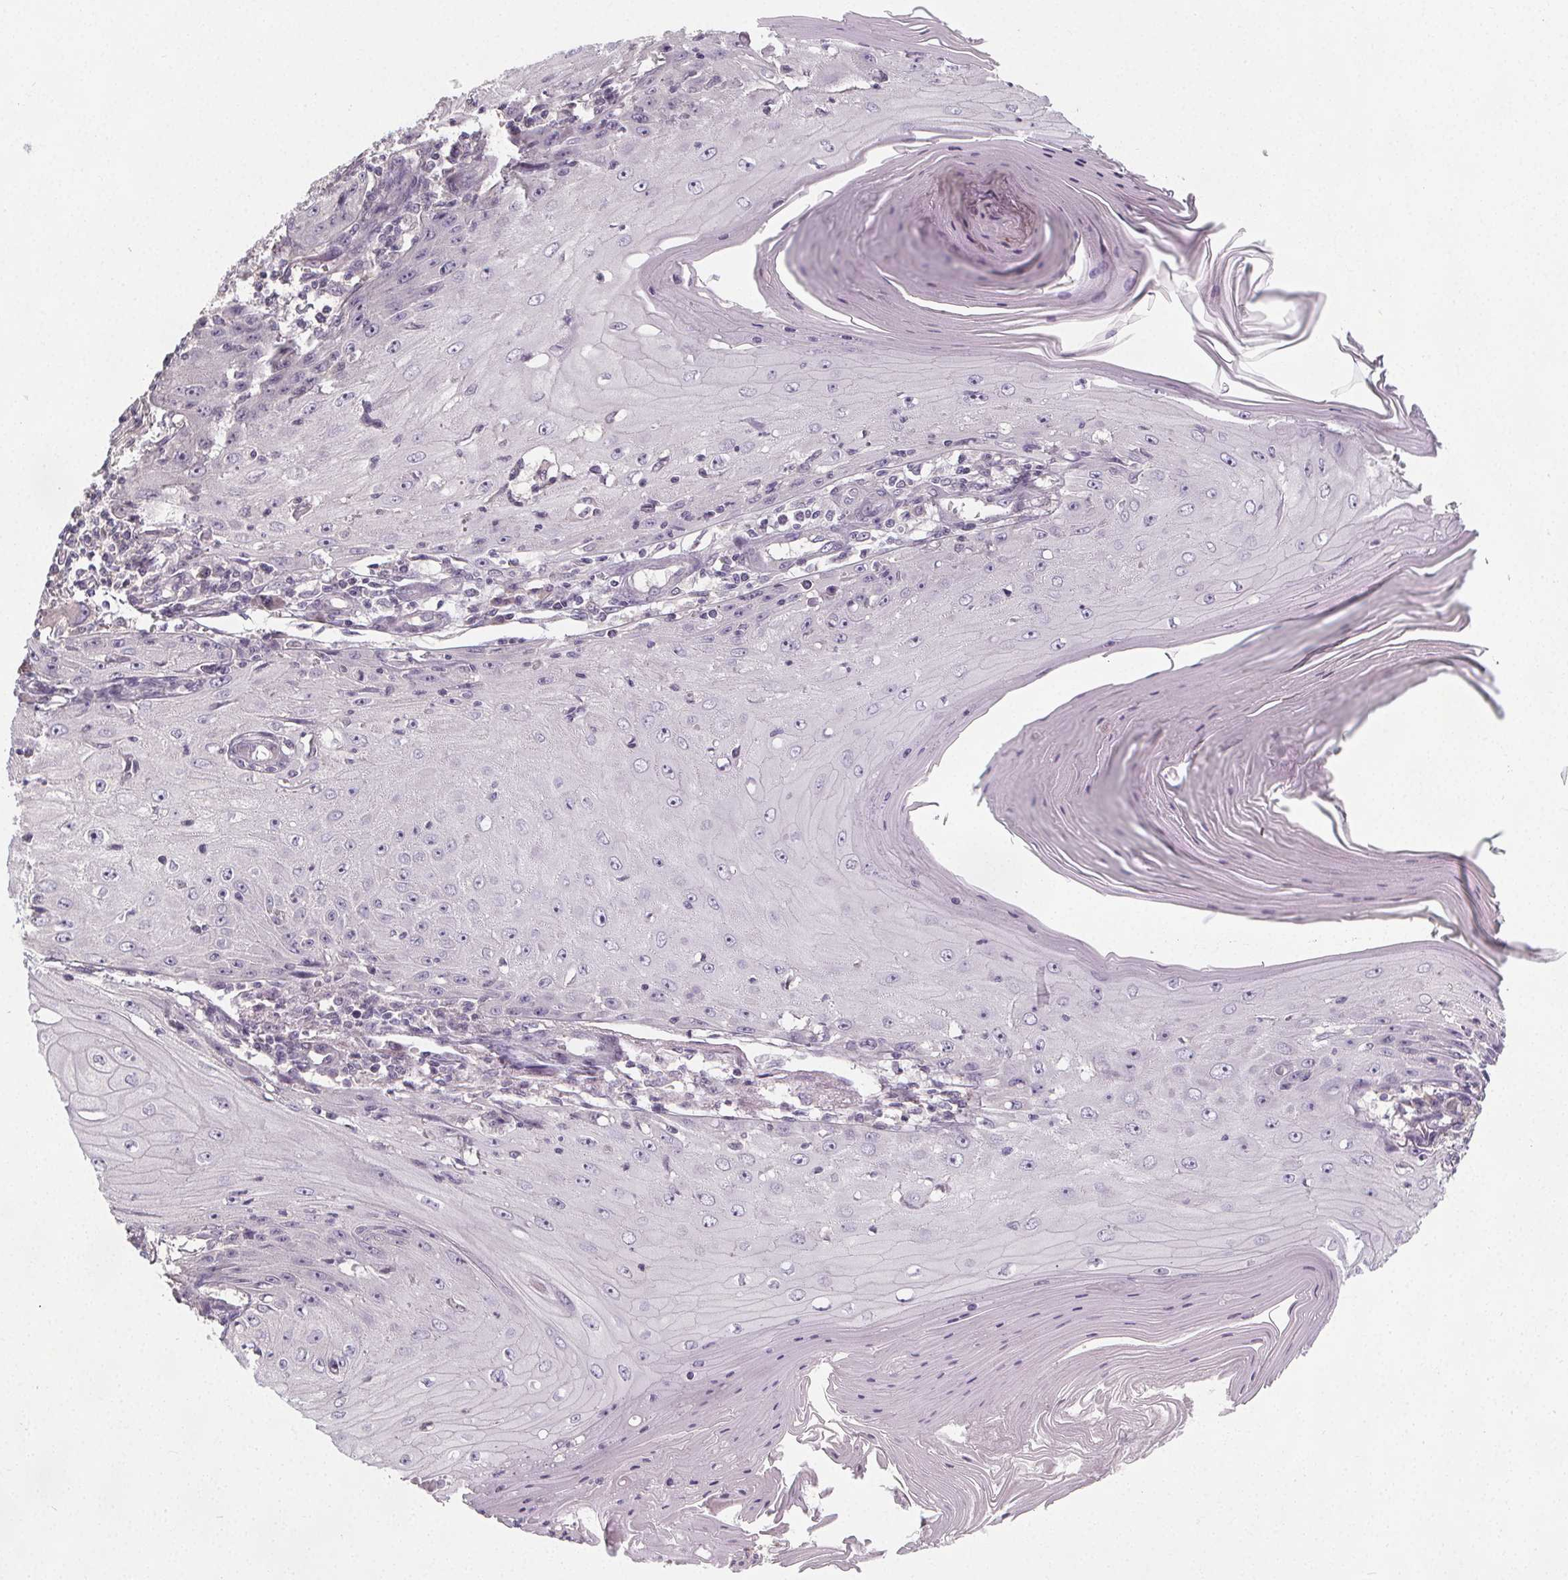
{"staining": {"intensity": "negative", "quantity": "none", "location": "none"}, "tissue": "skin cancer", "cell_type": "Tumor cells", "image_type": "cancer", "snomed": [{"axis": "morphology", "description": "Squamous cell carcinoma, NOS"}, {"axis": "topography", "description": "Skin"}], "caption": "This is an immunohistochemistry (IHC) photomicrograph of skin cancer. There is no staining in tumor cells.", "gene": "SLC26A2", "patient": {"sex": "female", "age": 73}}